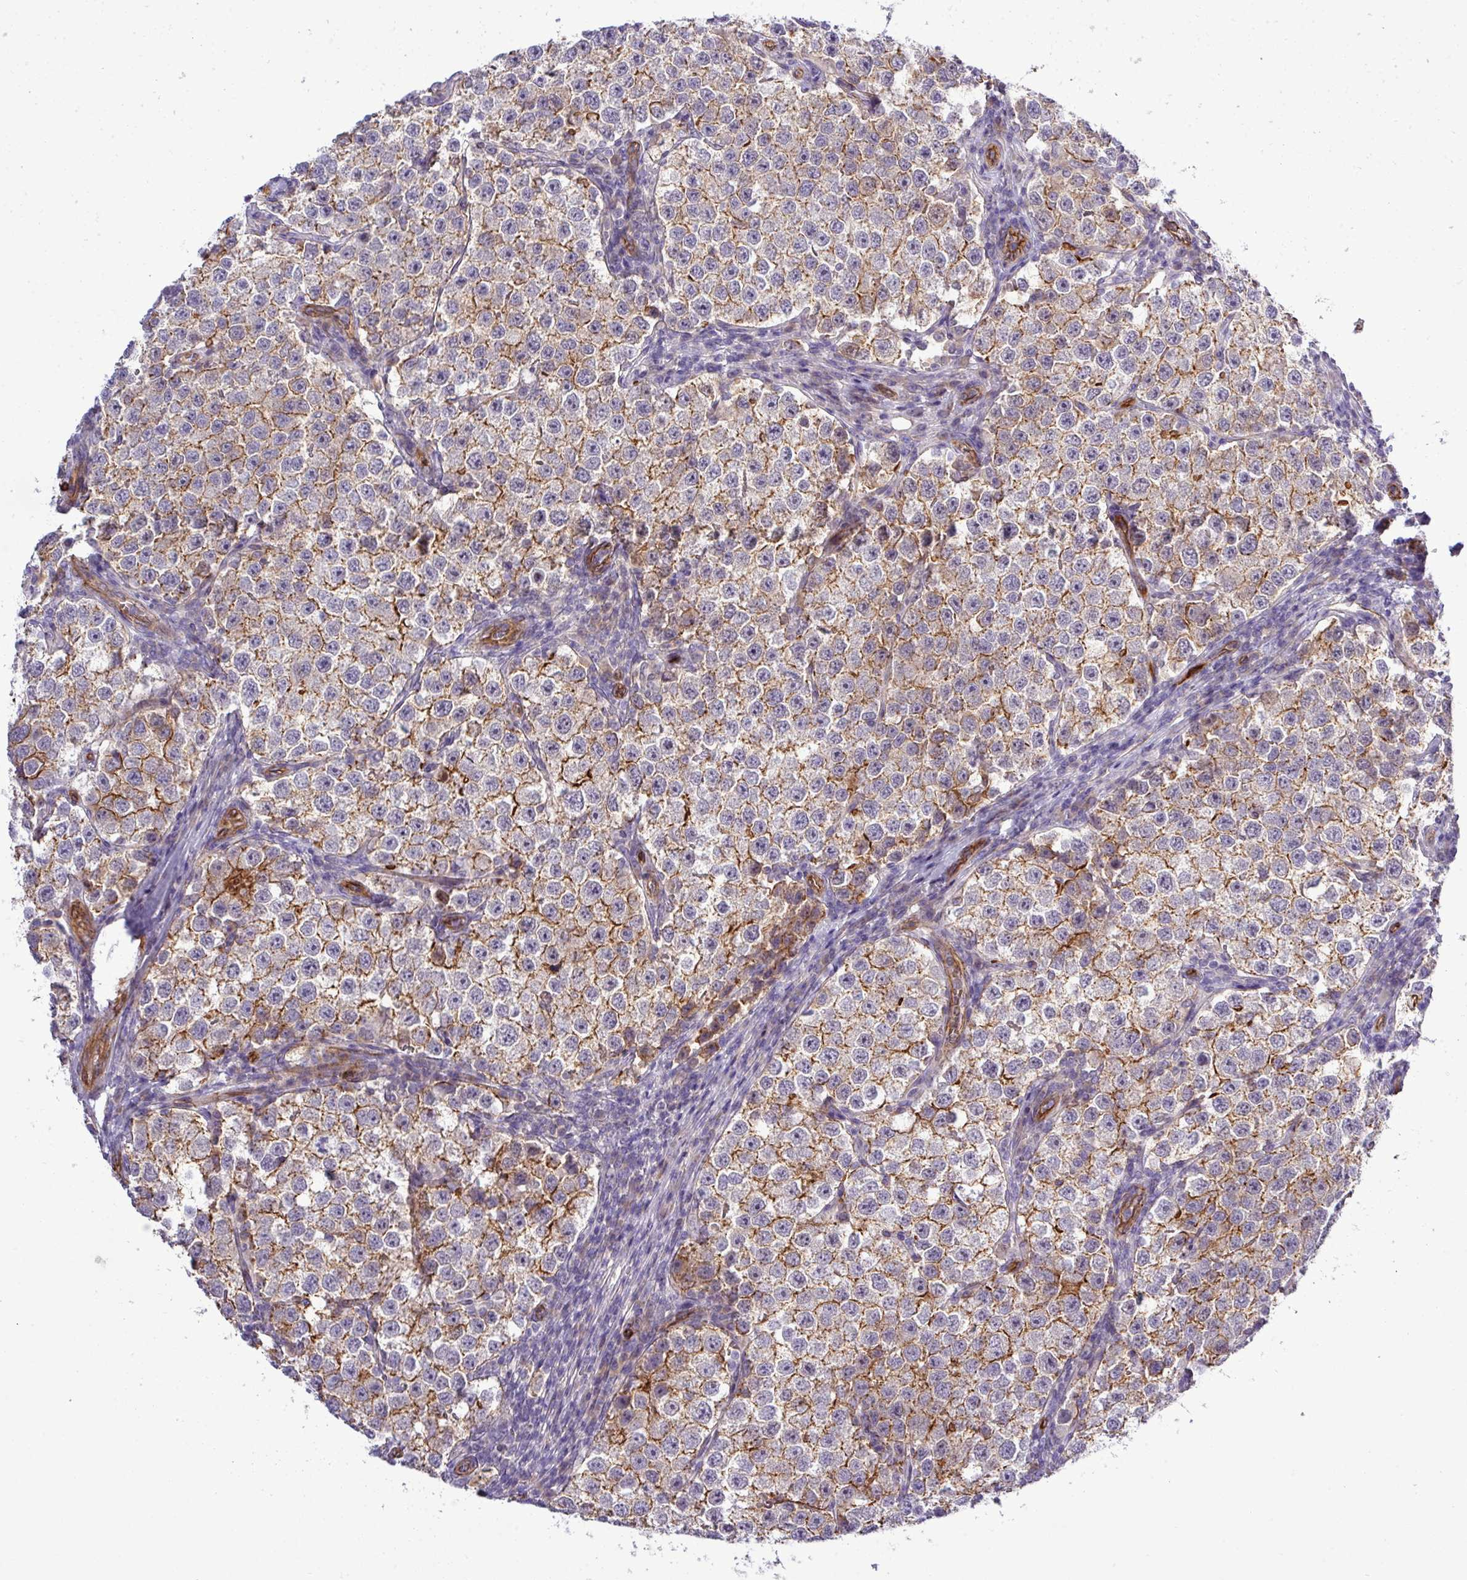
{"staining": {"intensity": "moderate", "quantity": "25%-75%", "location": "cytoplasmic/membranous"}, "tissue": "testis cancer", "cell_type": "Tumor cells", "image_type": "cancer", "snomed": [{"axis": "morphology", "description": "Seminoma, NOS"}, {"axis": "topography", "description": "Testis"}], "caption": "Immunohistochemistry of seminoma (testis) shows medium levels of moderate cytoplasmic/membranous staining in about 25%-75% of tumor cells. Using DAB (3,3'-diaminobenzidine) (brown) and hematoxylin (blue) stains, captured at high magnification using brightfield microscopy.", "gene": "PARD6A", "patient": {"sex": "male", "age": 37}}